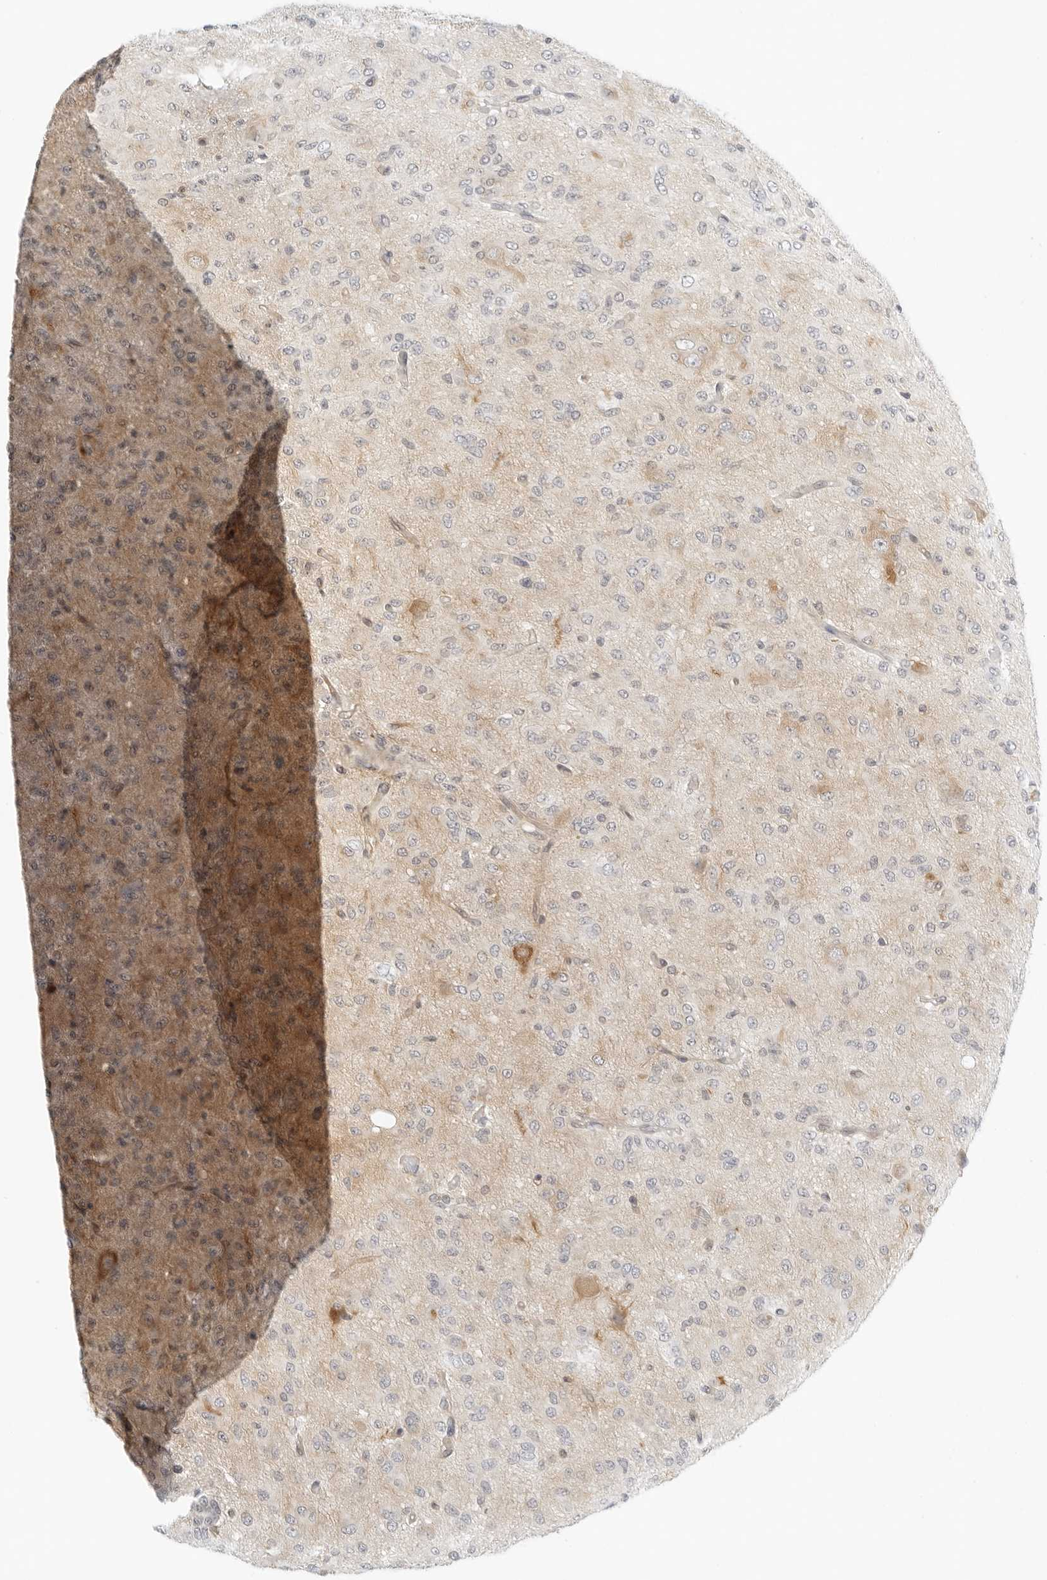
{"staining": {"intensity": "negative", "quantity": "none", "location": "none"}, "tissue": "glioma", "cell_type": "Tumor cells", "image_type": "cancer", "snomed": [{"axis": "morphology", "description": "Glioma, malignant, High grade"}, {"axis": "topography", "description": "Brain"}], "caption": "An image of human glioma is negative for staining in tumor cells.", "gene": "OSCP1", "patient": {"sex": "female", "age": 59}}